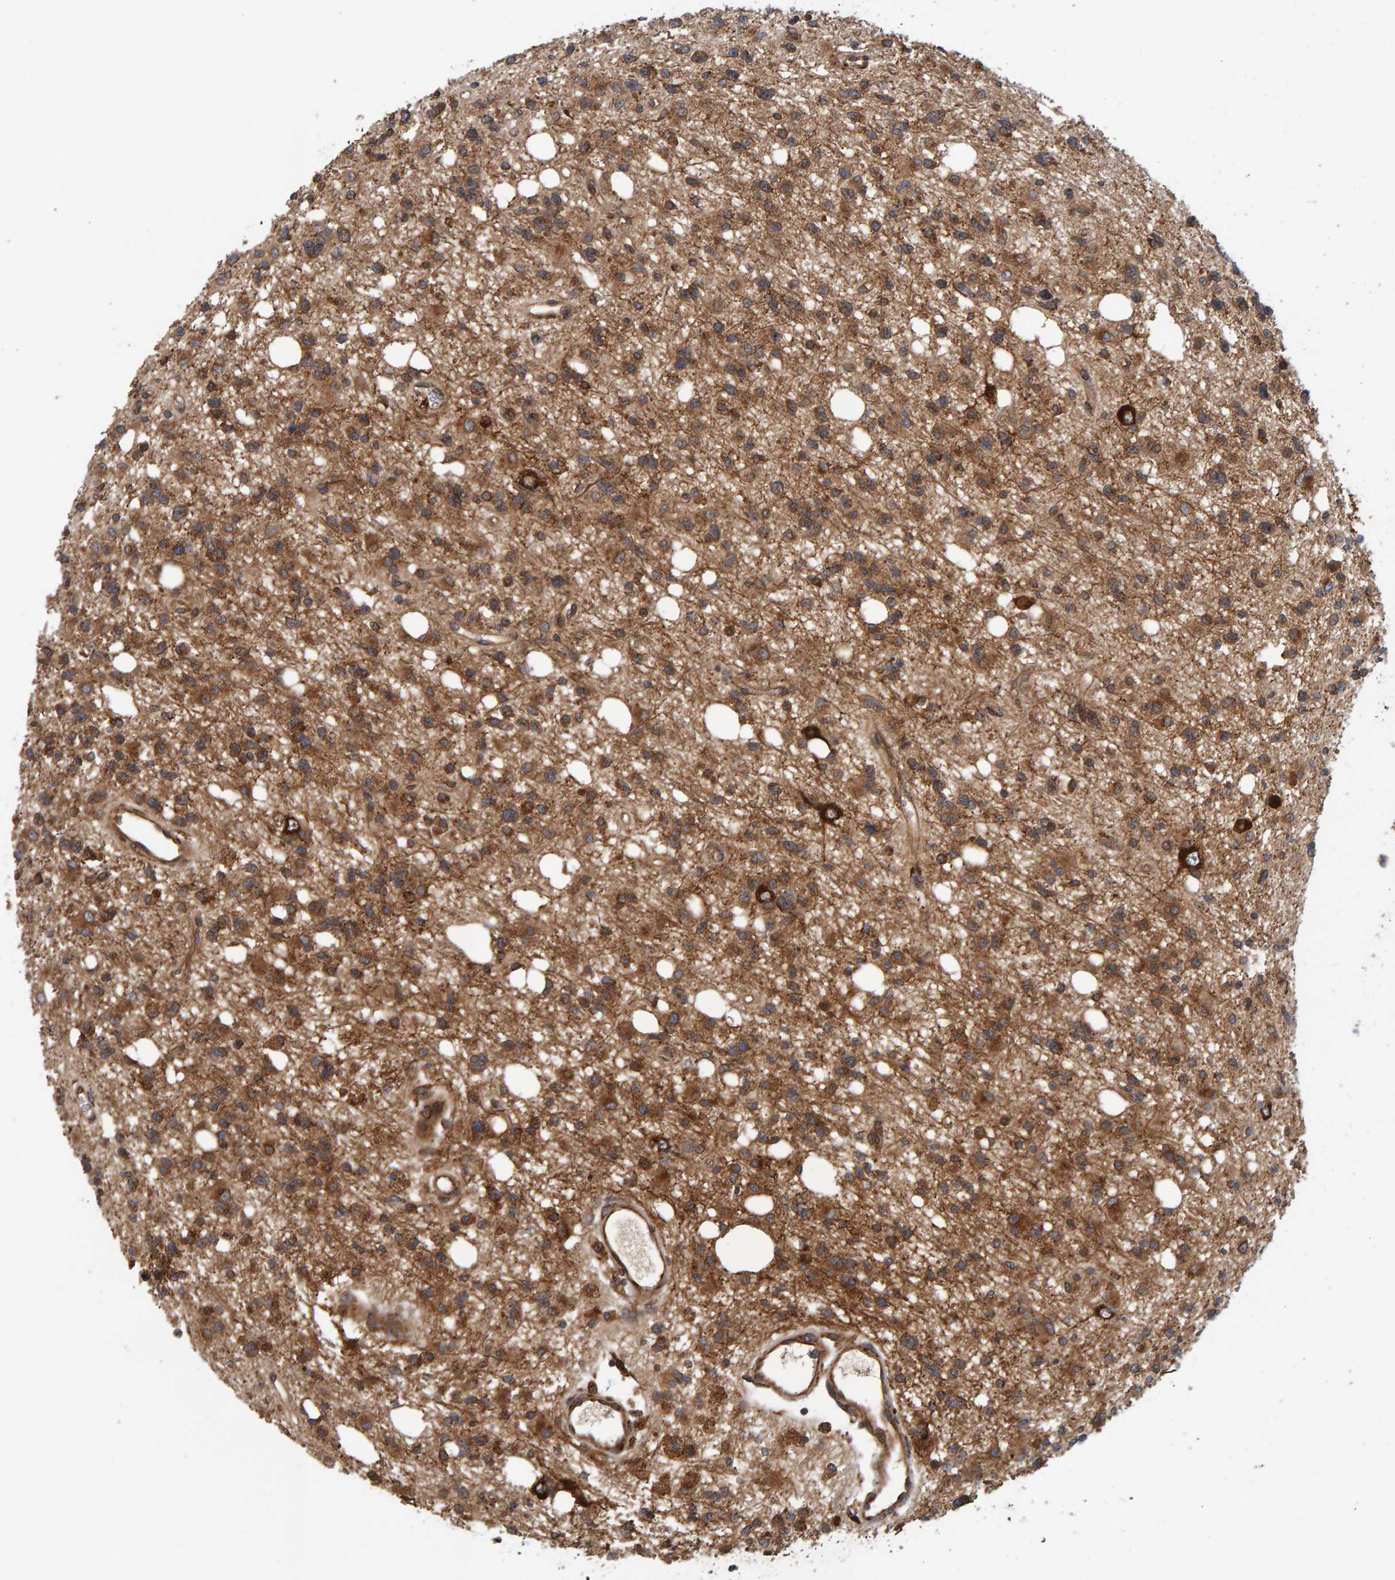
{"staining": {"intensity": "strong", "quantity": ">75%", "location": "cytoplasmic/membranous"}, "tissue": "glioma", "cell_type": "Tumor cells", "image_type": "cancer", "snomed": [{"axis": "morphology", "description": "Glioma, malignant, High grade"}, {"axis": "topography", "description": "Brain"}], "caption": "Brown immunohistochemical staining in malignant high-grade glioma exhibits strong cytoplasmic/membranous staining in approximately >75% of tumor cells. The staining was performed using DAB to visualize the protein expression in brown, while the nuclei were stained in blue with hematoxylin (Magnification: 20x).", "gene": "BAIAP2", "patient": {"sex": "female", "age": 62}}